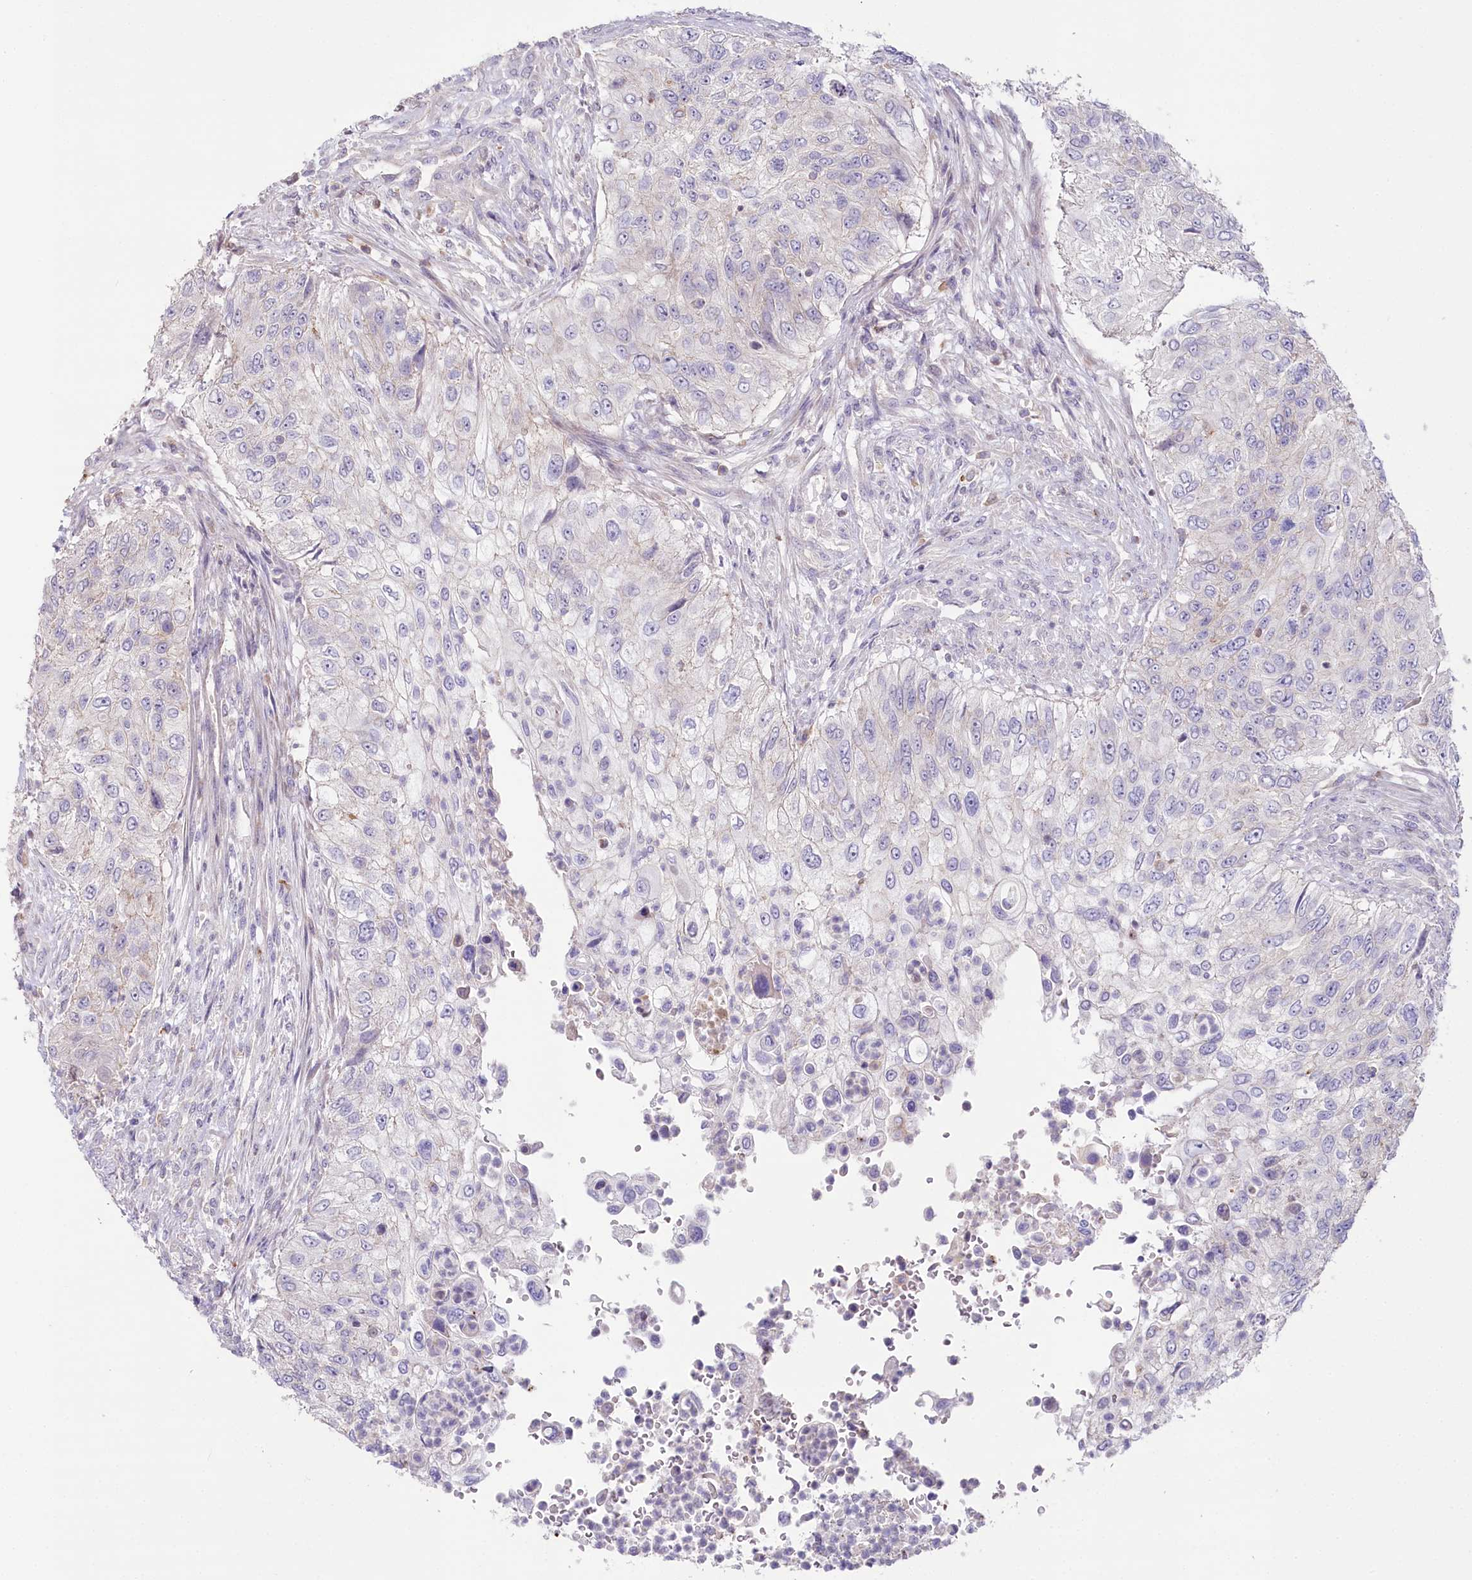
{"staining": {"intensity": "negative", "quantity": "none", "location": "none"}, "tissue": "urothelial cancer", "cell_type": "Tumor cells", "image_type": "cancer", "snomed": [{"axis": "morphology", "description": "Urothelial carcinoma, High grade"}, {"axis": "topography", "description": "Urinary bladder"}], "caption": "Tumor cells show no significant expression in urothelial carcinoma (high-grade).", "gene": "SLC6A11", "patient": {"sex": "female", "age": 60}}